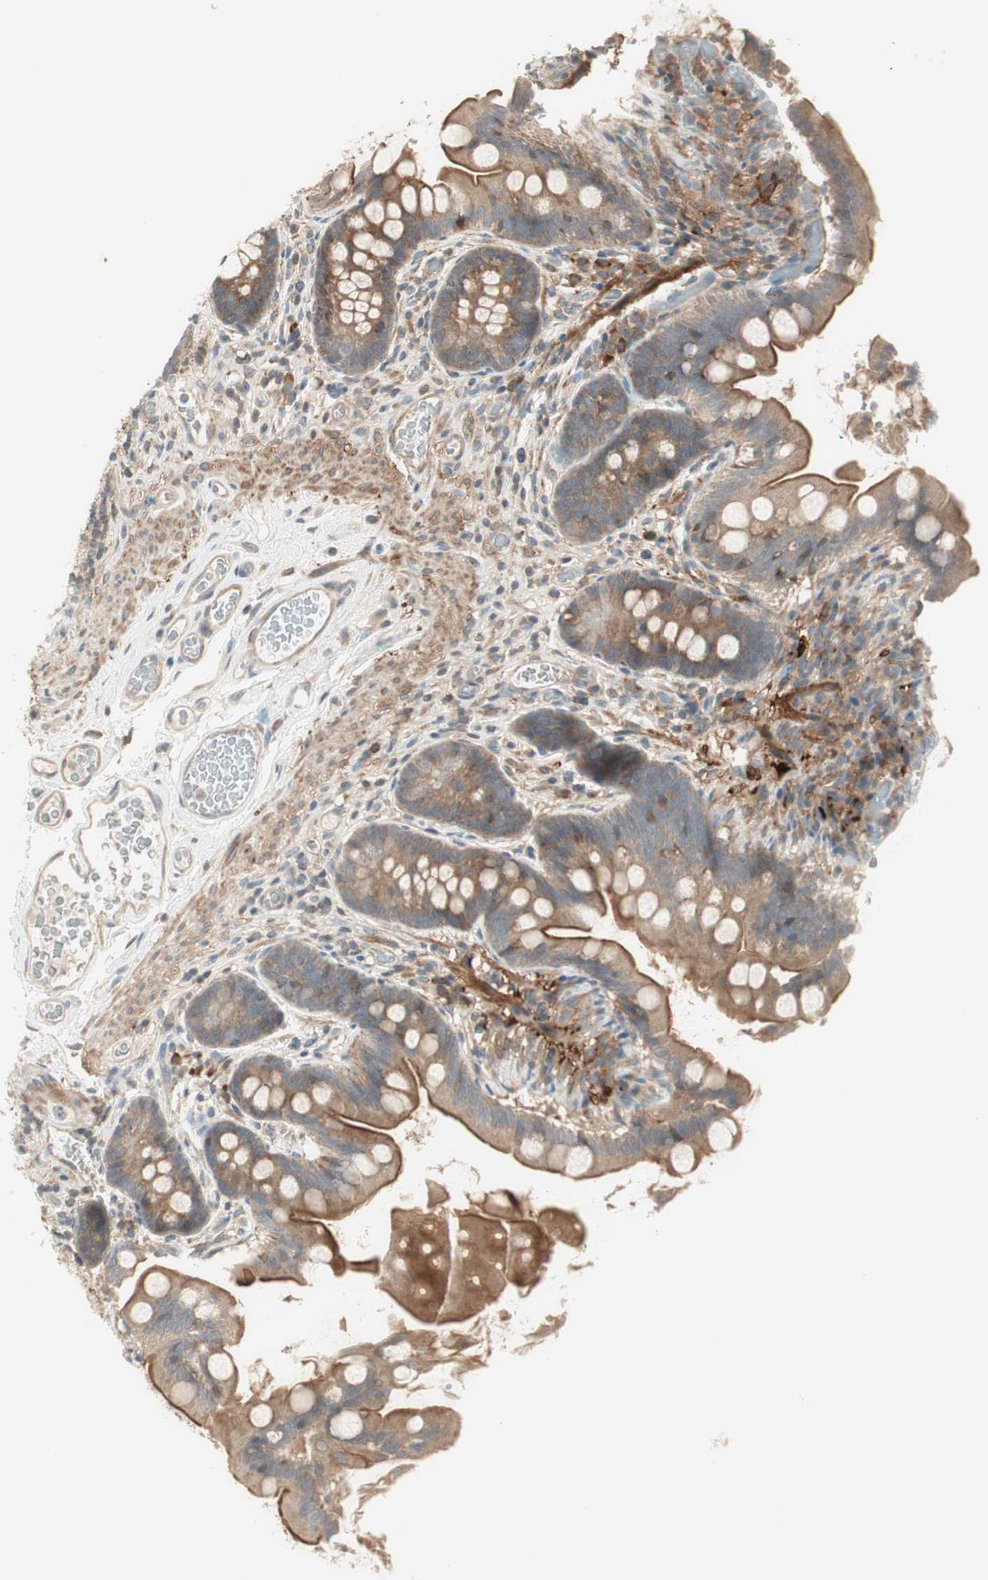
{"staining": {"intensity": "strong", "quantity": ">75%", "location": "cytoplasmic/membranous"}, "tissue": "small intestine", "cell_type": "Glandular cells", "image_type": "normal", "snomed": [{"axis": "morphology", "description": "Normal tissue, NOS"}, {"axis": "topography", "description": "Small intestine"}], "caption": "This is a photomicrograph of IHC staining of benign small intestine, which shows strong positivity in the cytoplasmic/membranous of glandular cells.", "gene": "SFRP1", "patient": {"sex": "female", "age": 56}}